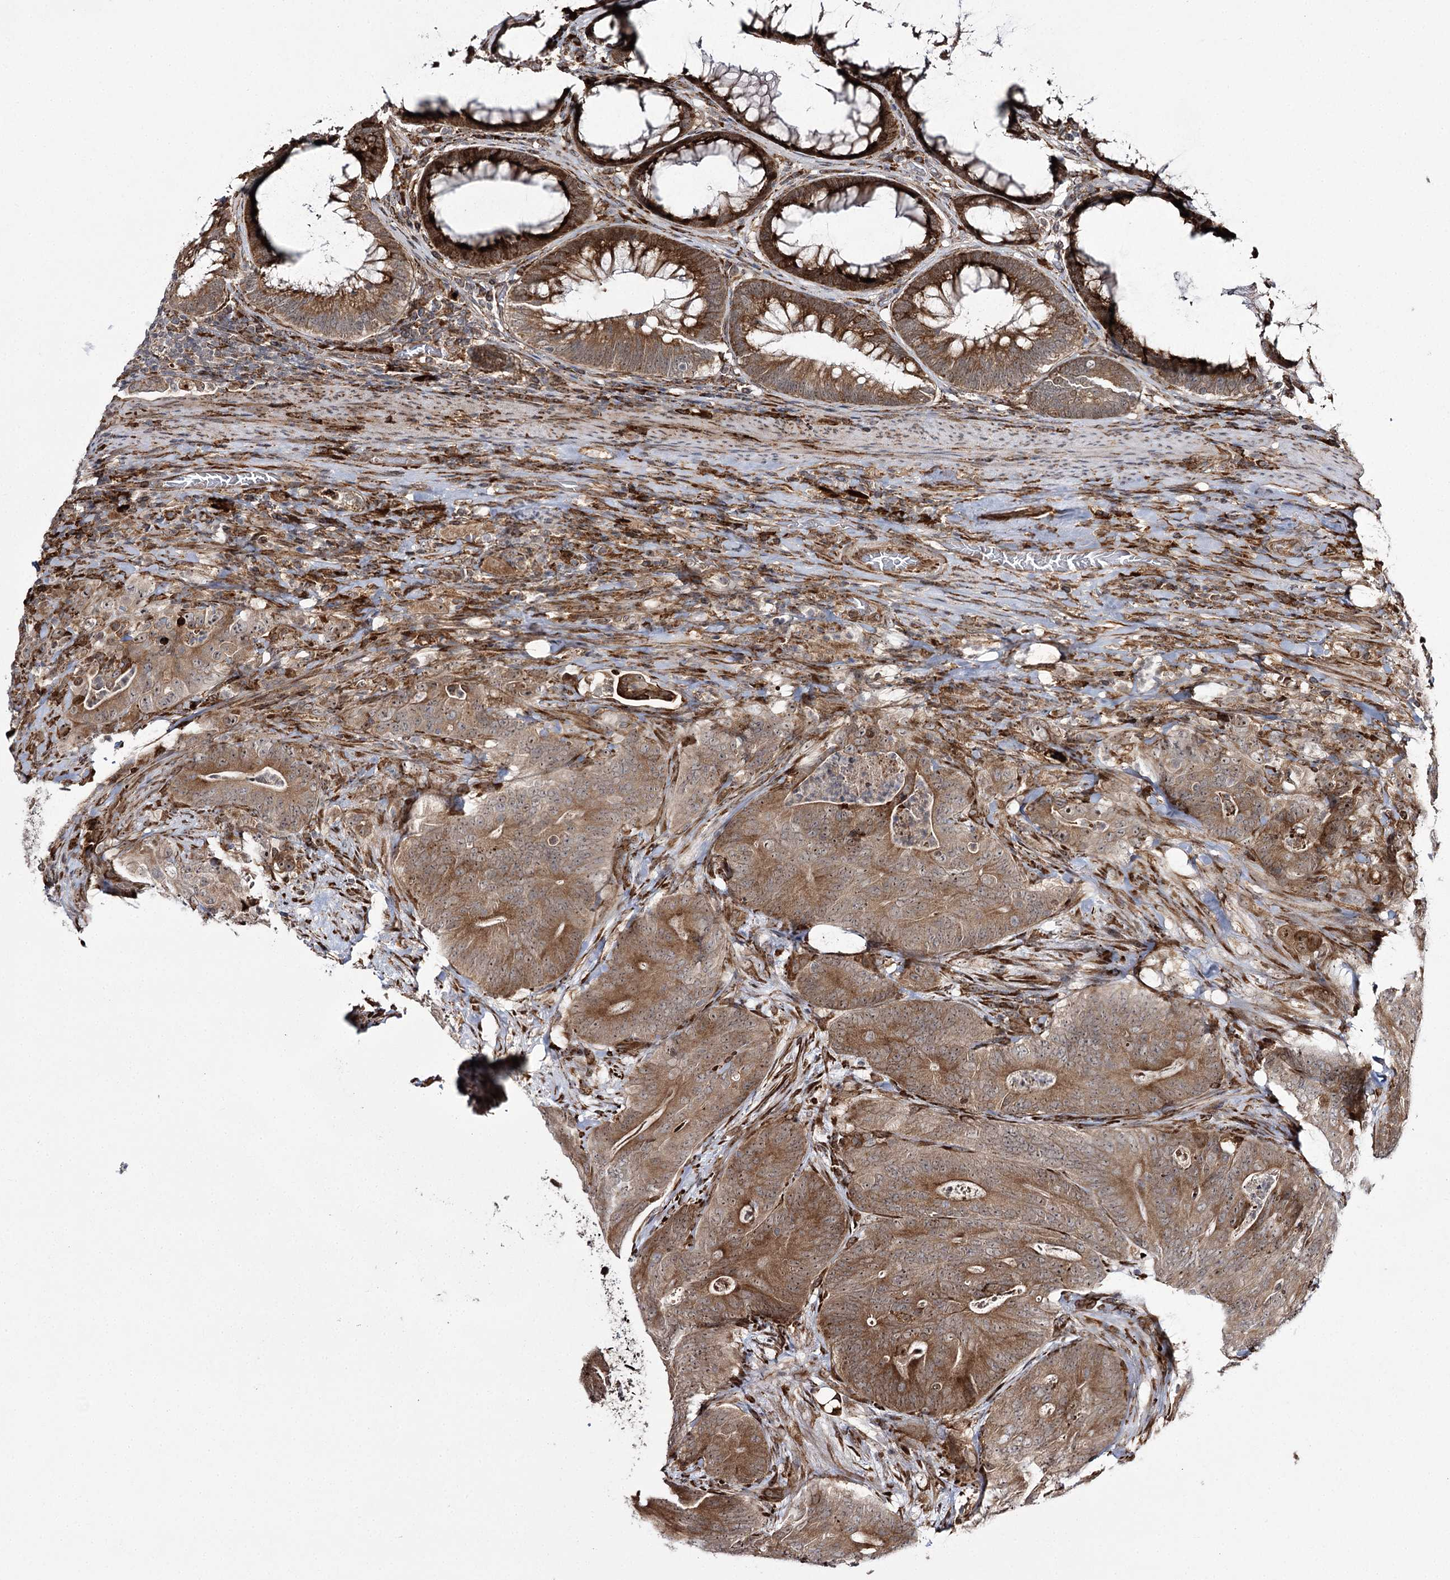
{"staining": {"intensity": "moderate", "quantity": ">75%", "location": "cytoplasmic/membranous,nuclear"}, "tissue": "colorectal cancer", "cell_type": "Tumor cells", "image_type": "cancer", "snomed": [{"axis": "morphology", "description": "Normal tissue, NOS"}, {"axis": "topography", "description": "Colon"}], "caption": "IHC micrograph of human colorectal cancer stained for a protein (brown), which exhibits medium levels of moderate cytoplasmic/membranous and nuclear positivity in about >75% of tumor cells.", "gene": "FANCL", "patient": {"sex": "female", "age": 82}}